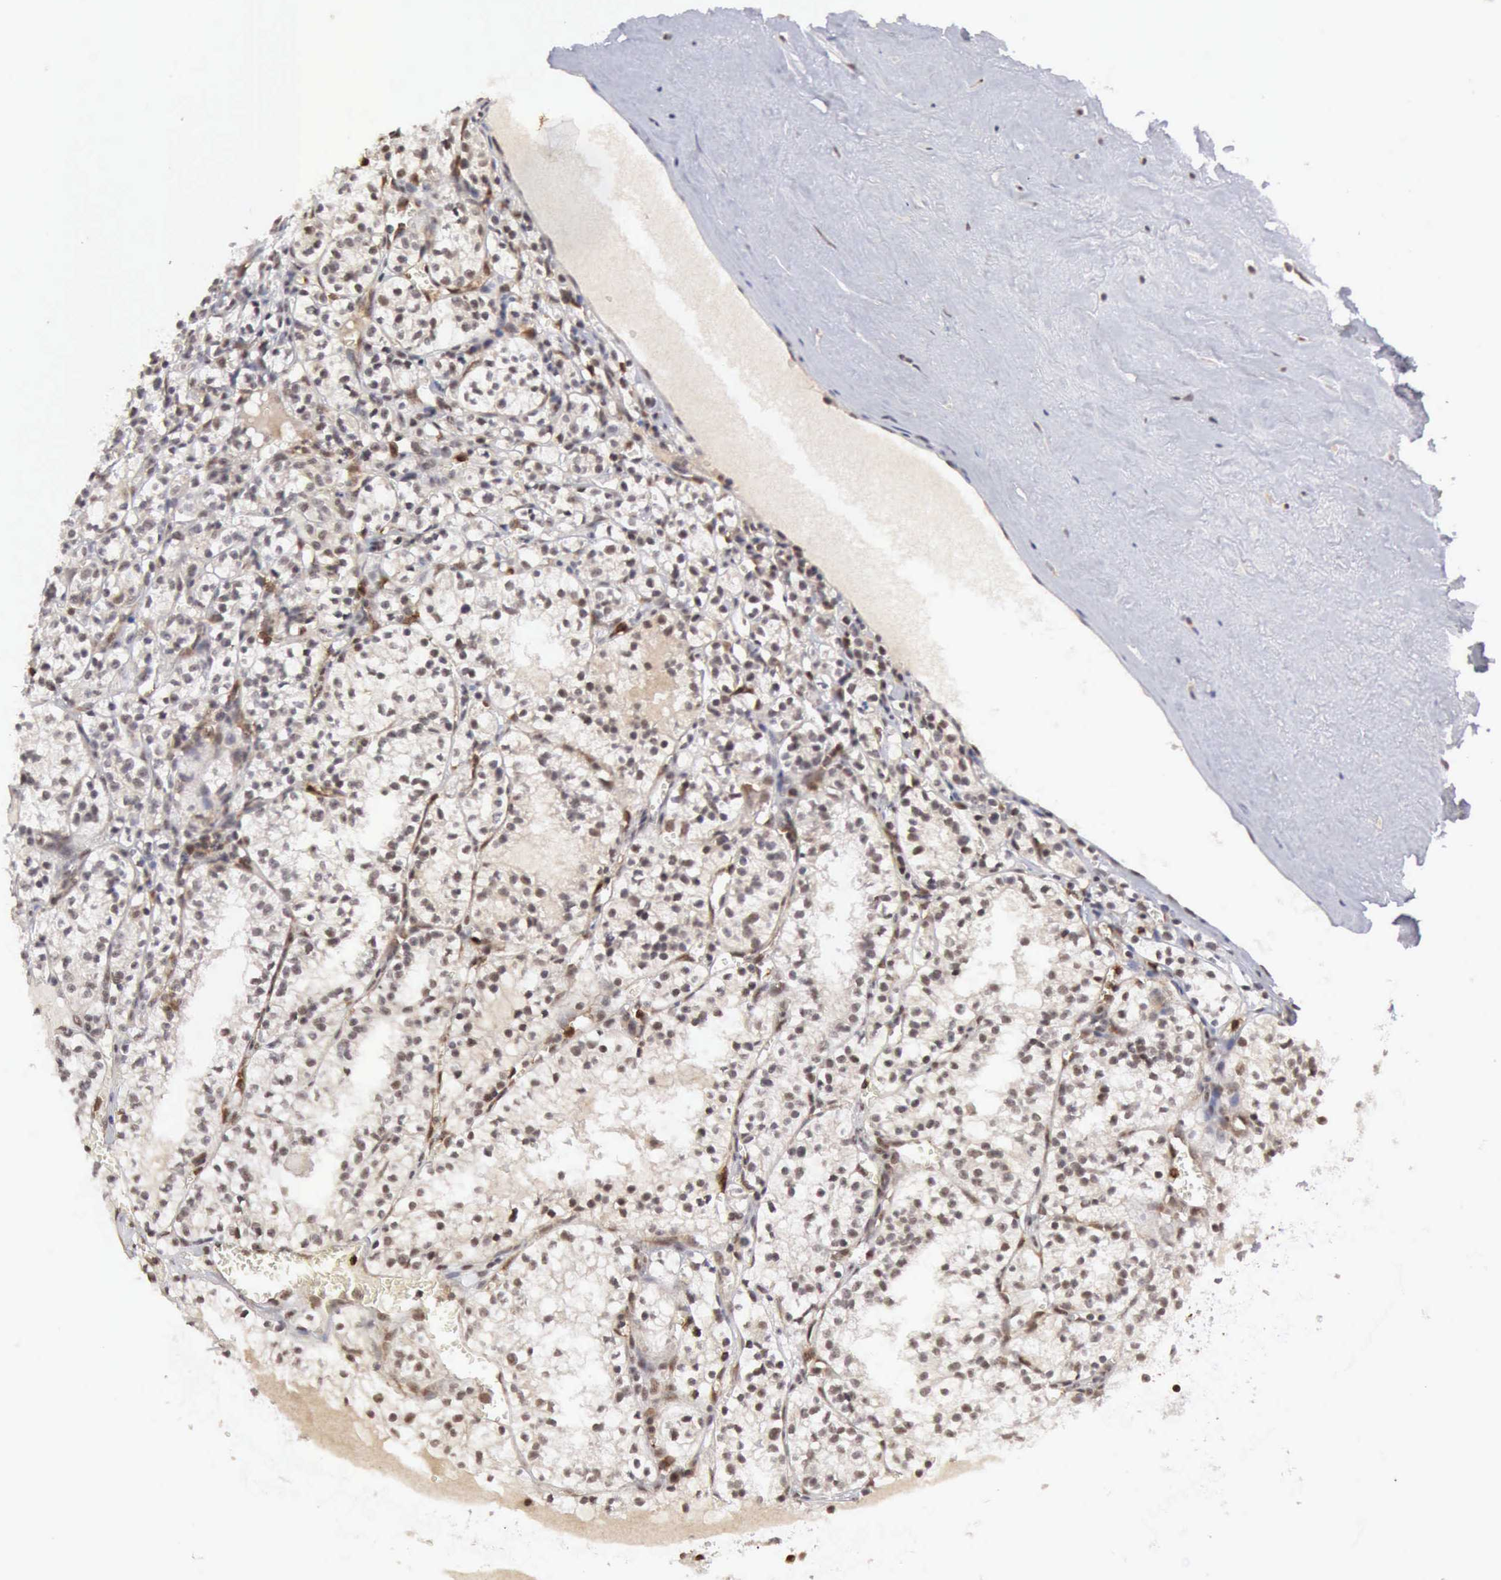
{"staining": {"intensity": "weak", "quantity": "<25%", "location": "nuclear"}, "tissue": "renal cancer", "cell_type": "Tumor cells", "image_type": "cancer", "snomed": [{"axis": "morphology", "description": "Adenocarcinoma, NOS"}, {"axis": "topography", "description": "Kidney"}], "caption": "The micrograph shows no staining of tumor cells in renal cancer. The staining is performed using DAB (3,3'-diaminobenzidine) brown chromogen with nuclei counter-stained in using hematoxylin.", "gene": "CDKN2A", "patient": {"sex": "male", "age": 61}}